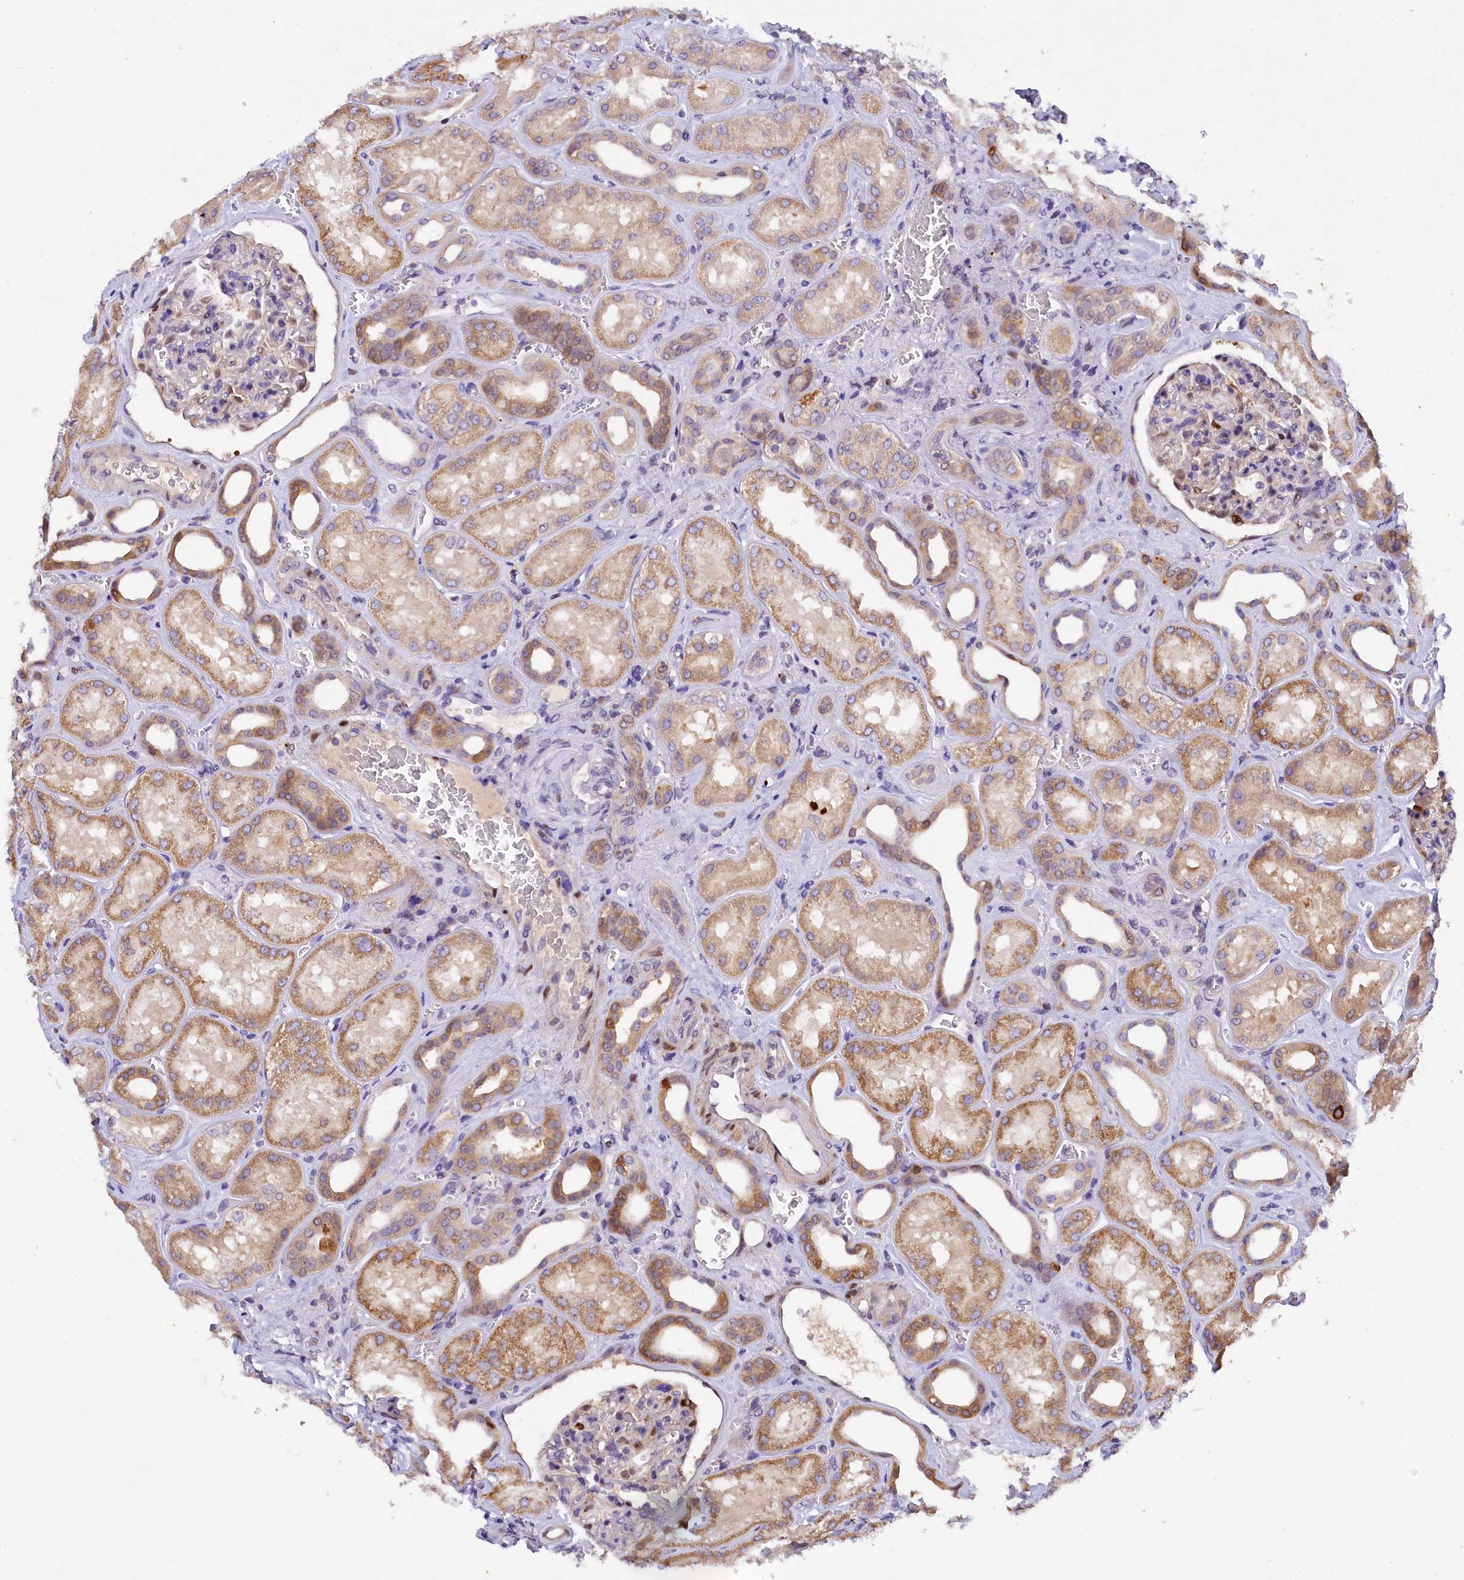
{"staining": {"intensity": "moderate", "quantity": "<25%", "location": "nuclear"}, "tissue": "kidney", "cell_type": "Cells in glomeruli", "image_type": "normal", "snomed": [{"axis": "morphology", "description": "Normal tissue, NOS"}, {"axis": "morphology", "description": "Adenocarcinoma, NOS"}, {"axis": "topography", "description": "Kidney"}], "caption": "DAB (3,3'-diaminobenzidine) immunohistochemical staining of unremarkable kidney exhibits moderate nuclear protein staining in about <25% of cells in glomeruli.", "gene": "TGDS", "patient": {"sex": "female", "age": 68}}